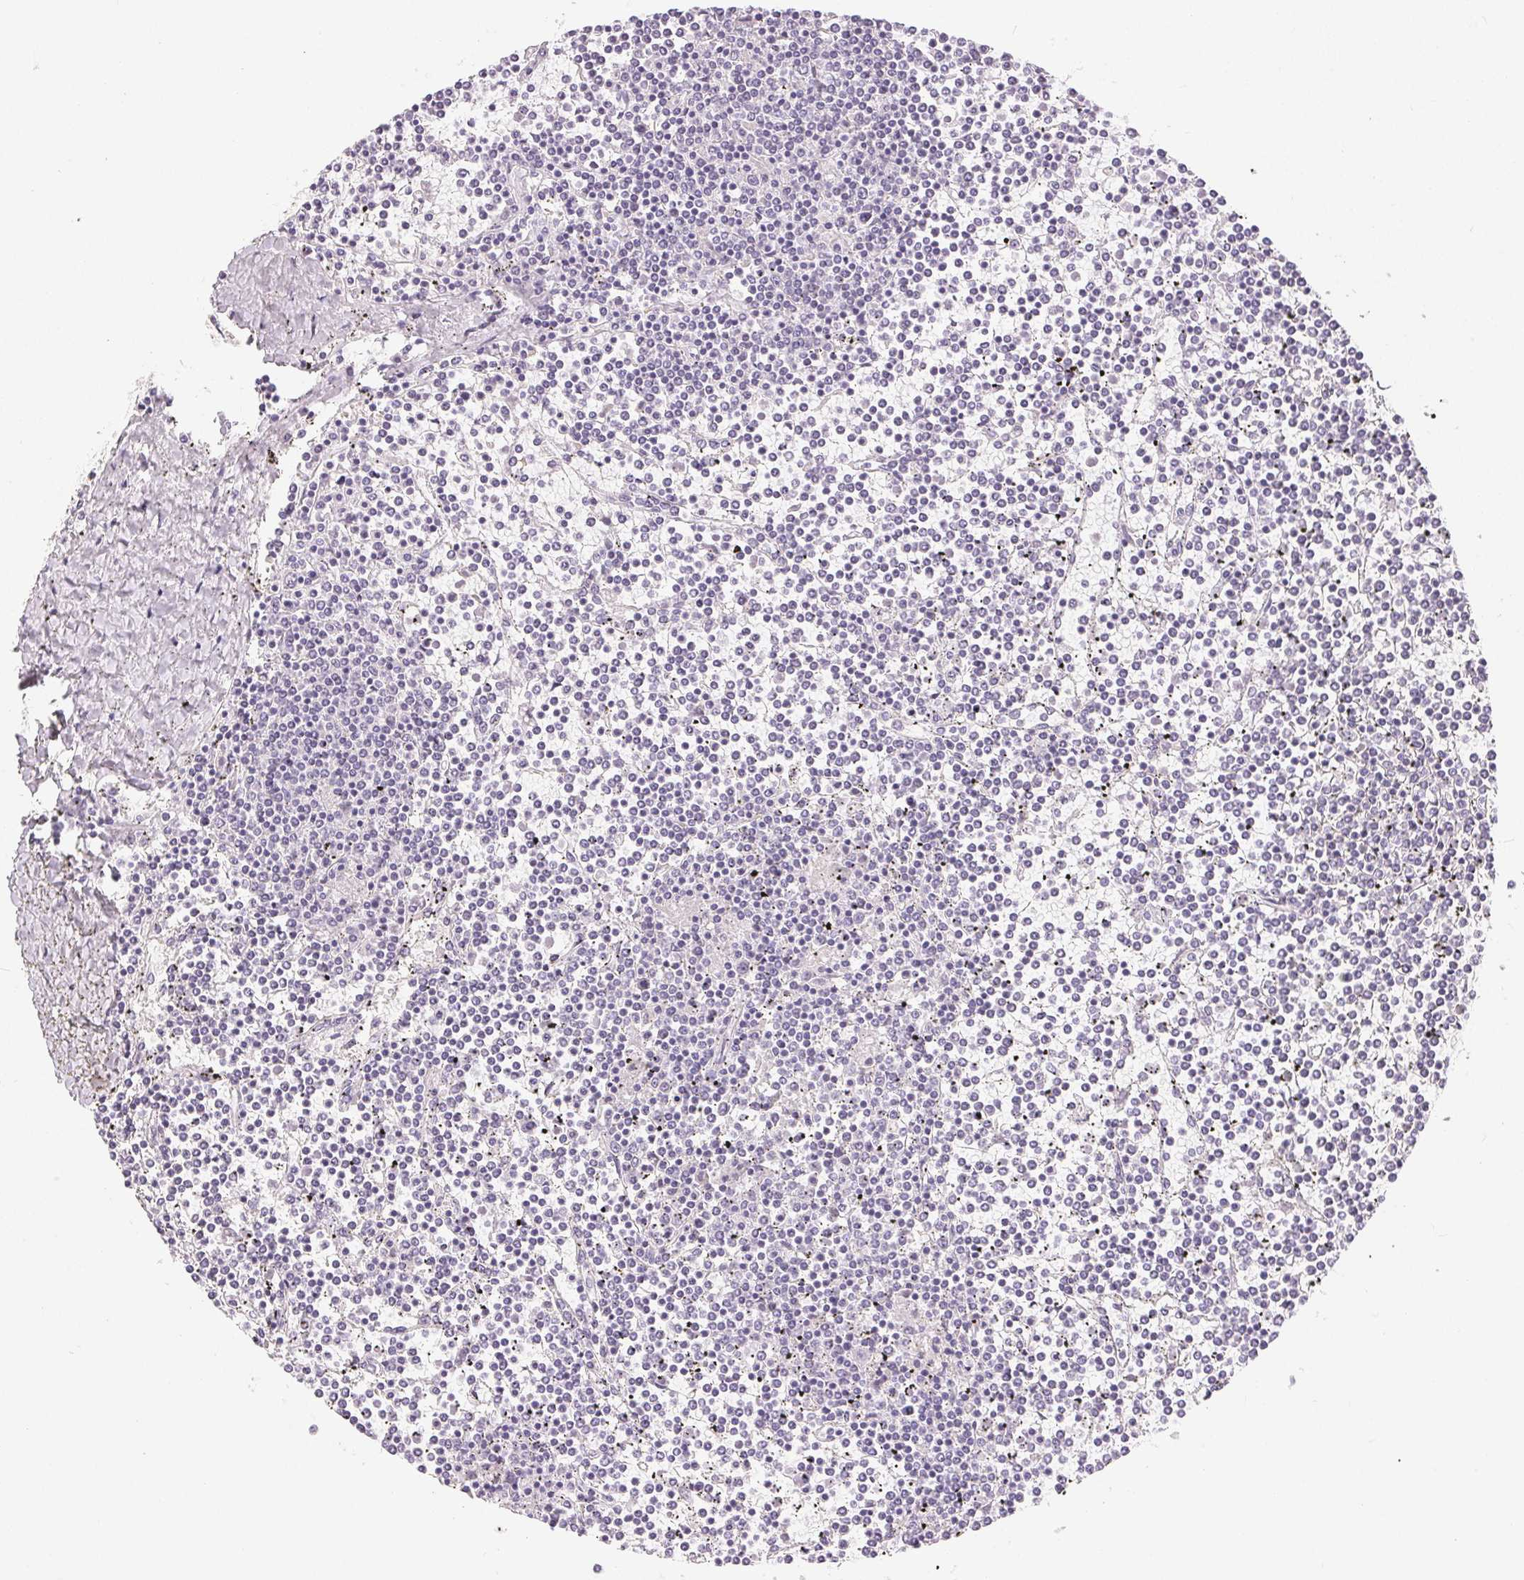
{"staining": {"intensity": "negative", "quantity": "none", "location": "none"}, "tissue": "lymphoma", "cell_type": "Tumor cells", "image_type": "cancer", "snomed": [{"axis": "morphology", "description": "Malignant lymphoma, non-Hodgkin's type, Low grade"}, {"axis": "topography", "description": "Spleen"}], "caption": "Lymphoma was stained to show a protein in brown. There is no significant positivity in tumor cells.", "gene": "SFTPD", "patient": {"sex": "female", "age": 19}}